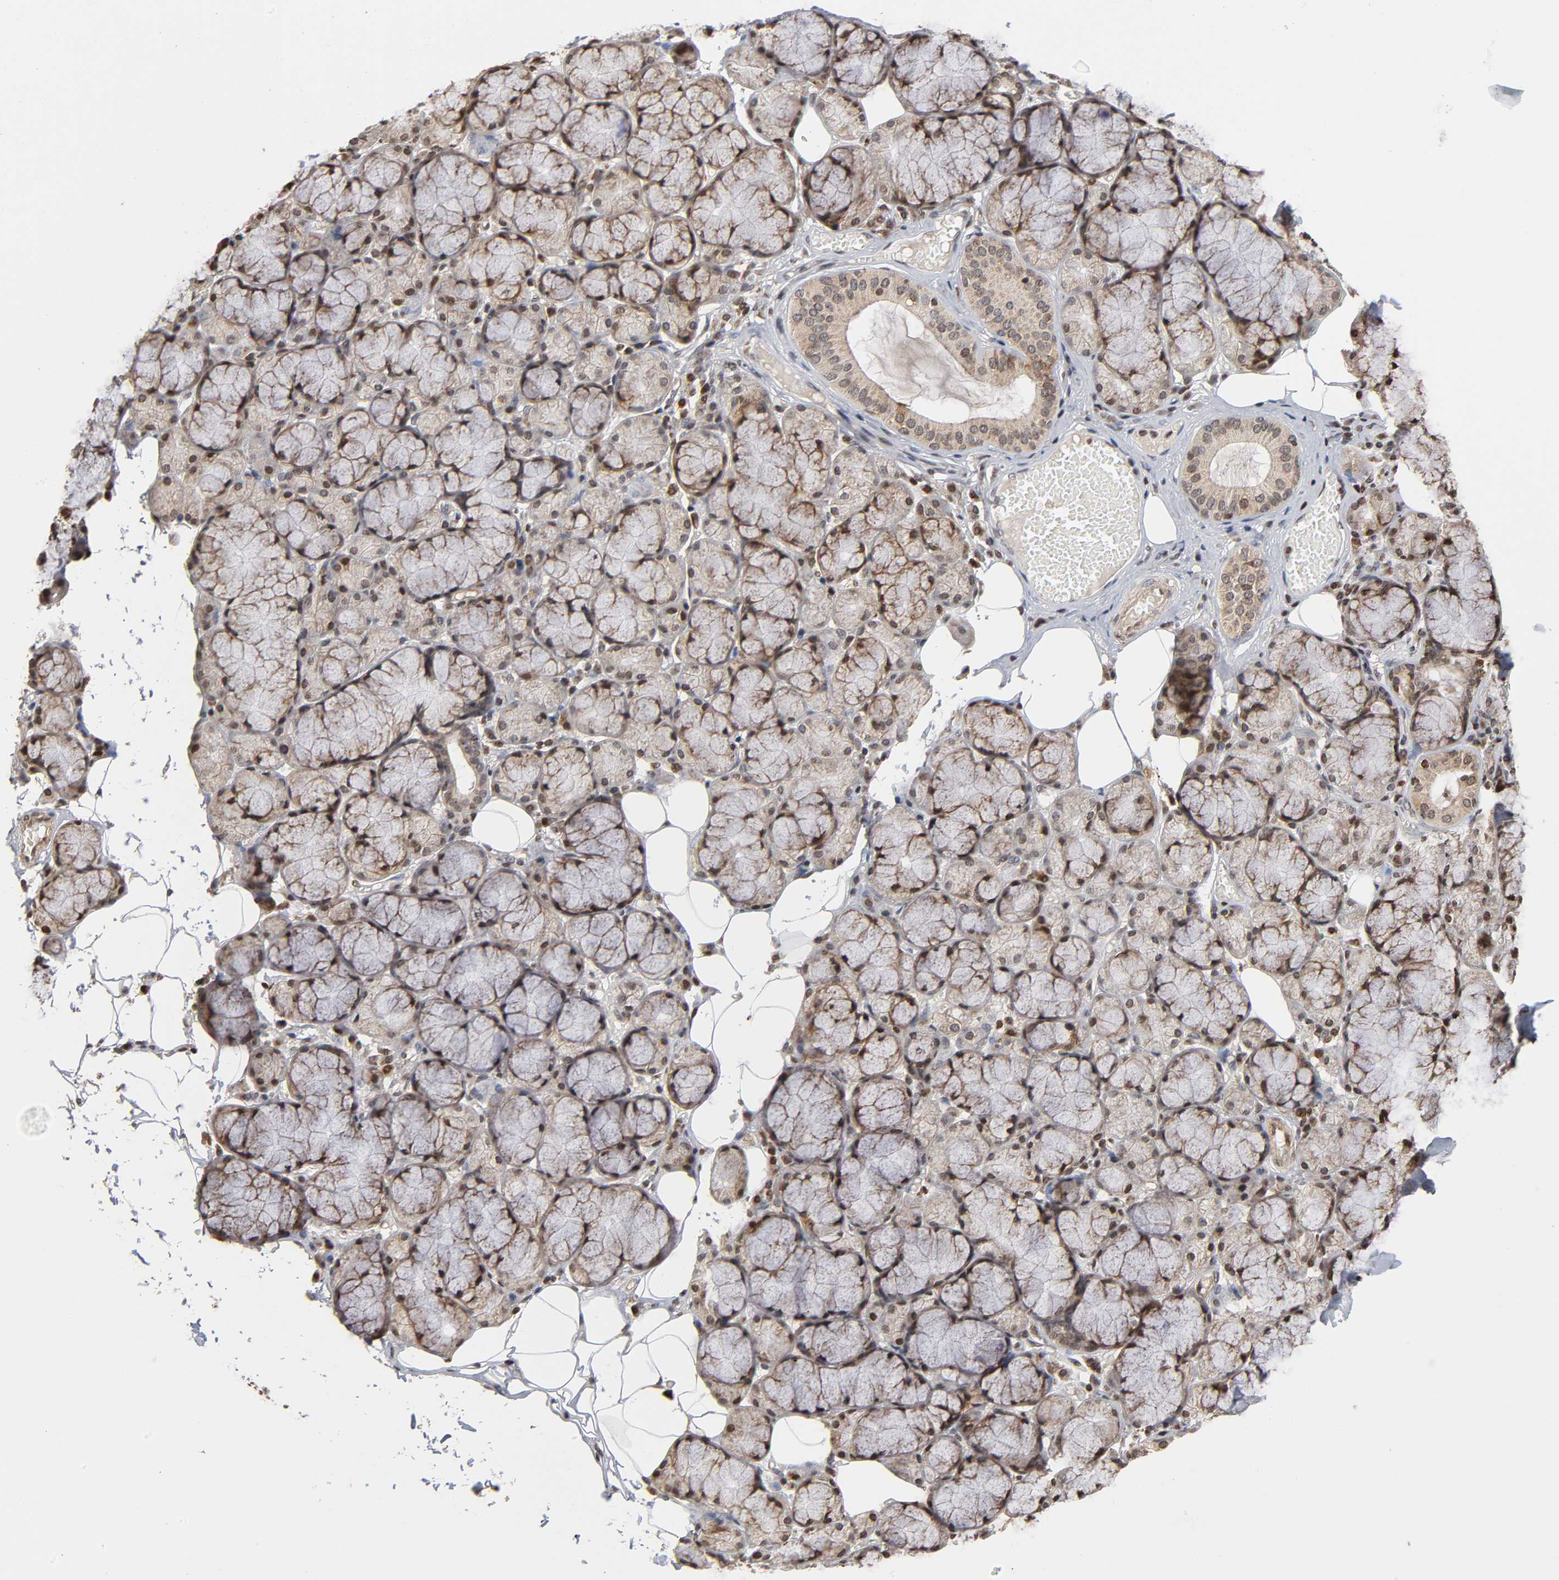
{"staining": {"intensity": "negative", "quantity": "none", "location": "none"}, "tissue": "salivary gland", "cell_type": "Glandular cells", "image_type": "normal", "snomed": [{"axis": "morphology", "description": "Normal tissue, NOS"}, {"axis": "topography", "description": "Skeletal muscle"}, {"axis": "topography", "description": "Oral tissue"}, {"axis": "topography", "description": "Salivary gland"}, {"axis": "topography", "description": "Peripheral nerve tissue"}], "caption": "IHC of benign salivary gland exhibits no staining in glandular cells.", "gene": "ITGAV", "patient": {"sex": "male", "age": 54}}